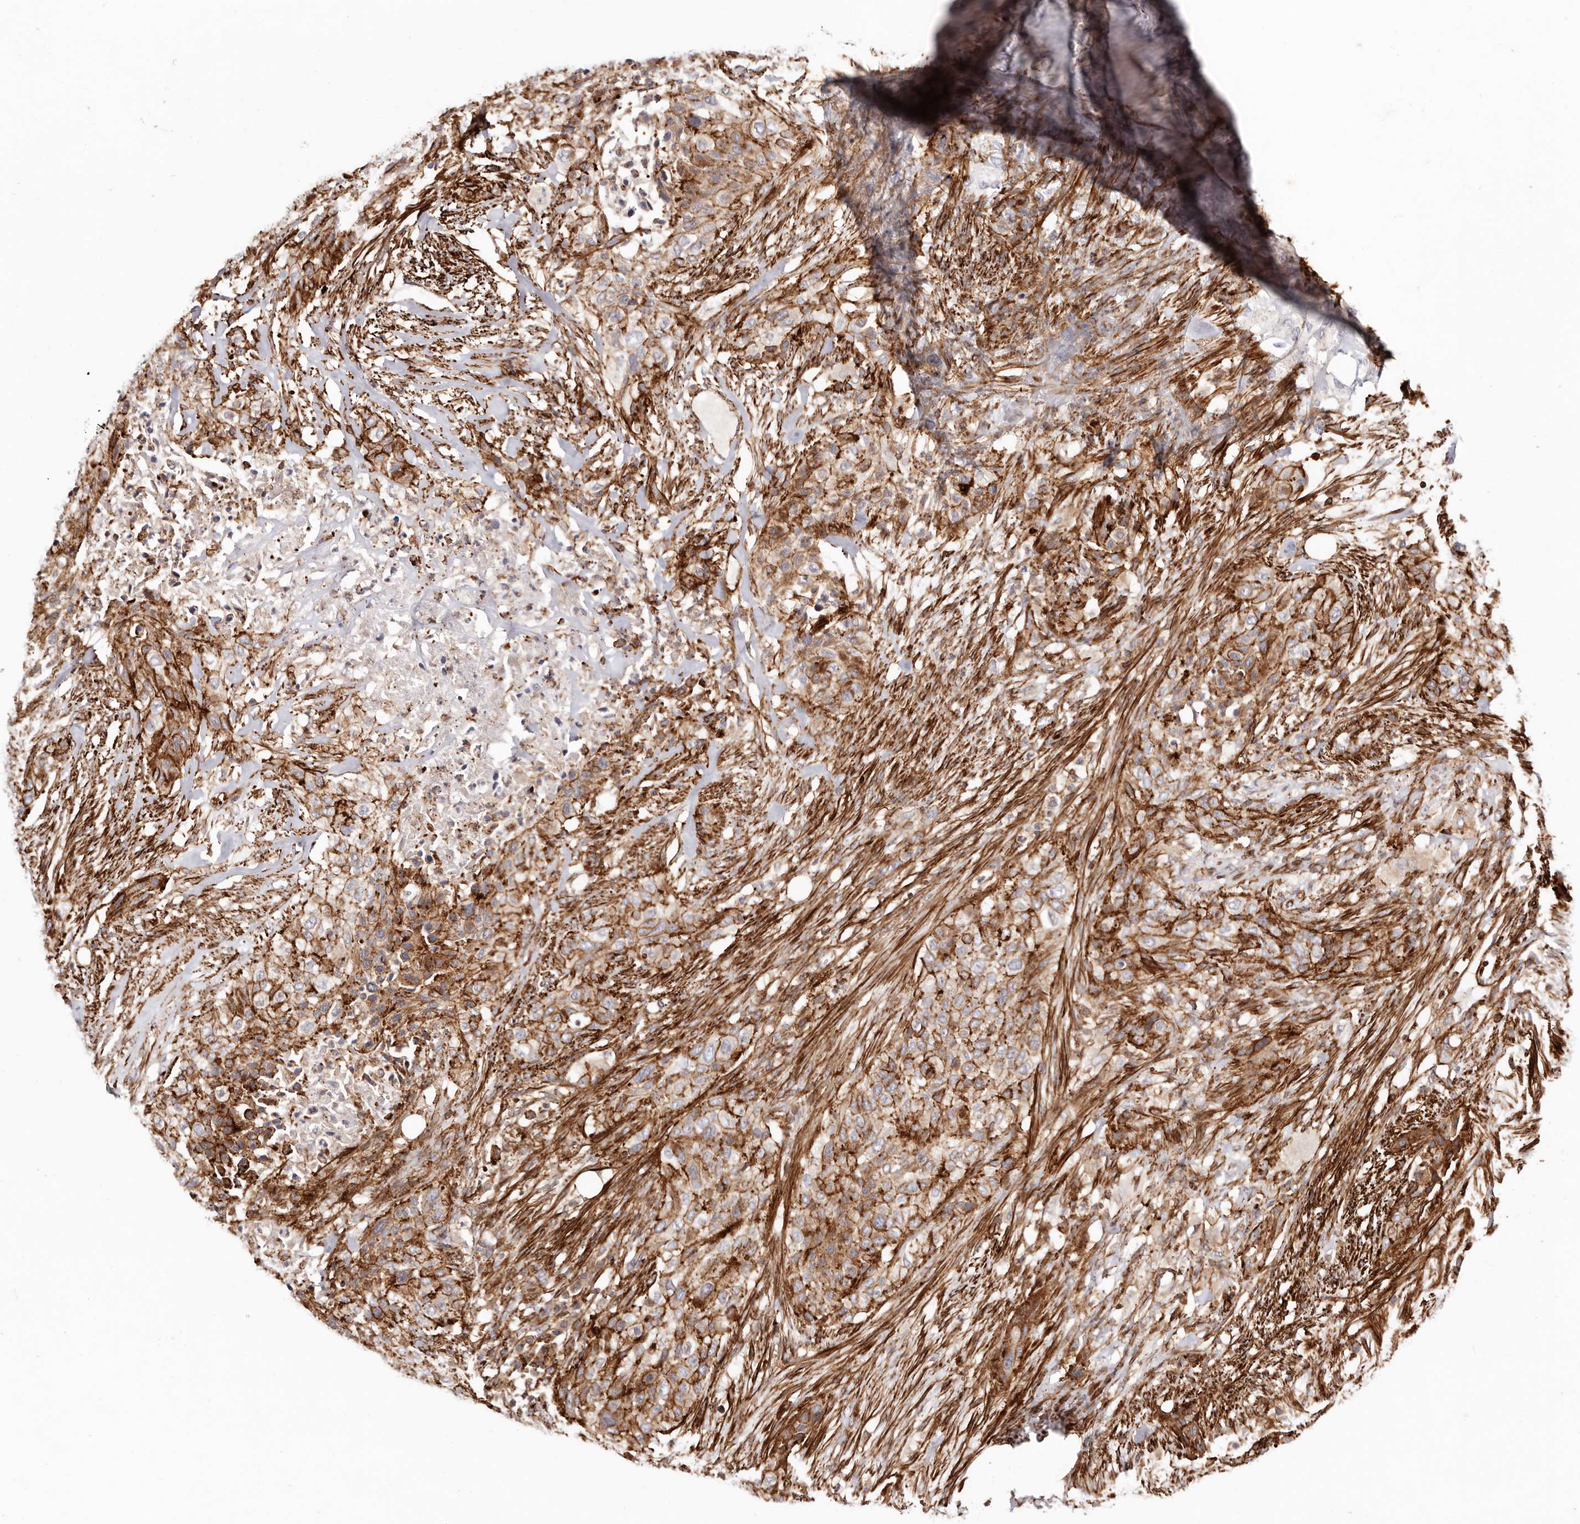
{"staining": {"intensity": "moderate", "quantity": ">75%", "location": "cytoplasmic/membranous"}, "tissue": "urothelial cancer", "cell_type": "Tumor cells", "image_type": "cancer", "snomed": [{"axis": "morphology", "description": "Urothelial carcinoma, High grade"}, {"axis": "topography", "description": "Urinary bladder"}], "caption": "A high-resolution photomicrograph shows IHC staining of urothelial cancer, which demonstrates moderate cytoplasmic/membranous positivity in approximately >75% of tumor cells. The staining is performed using DAB brown chromogen to label protein expression. The nuclei are counter-stained blue using hematoxylin.", "gene": "PTPN22", "patient": {"sex": "male", "age": 35}}